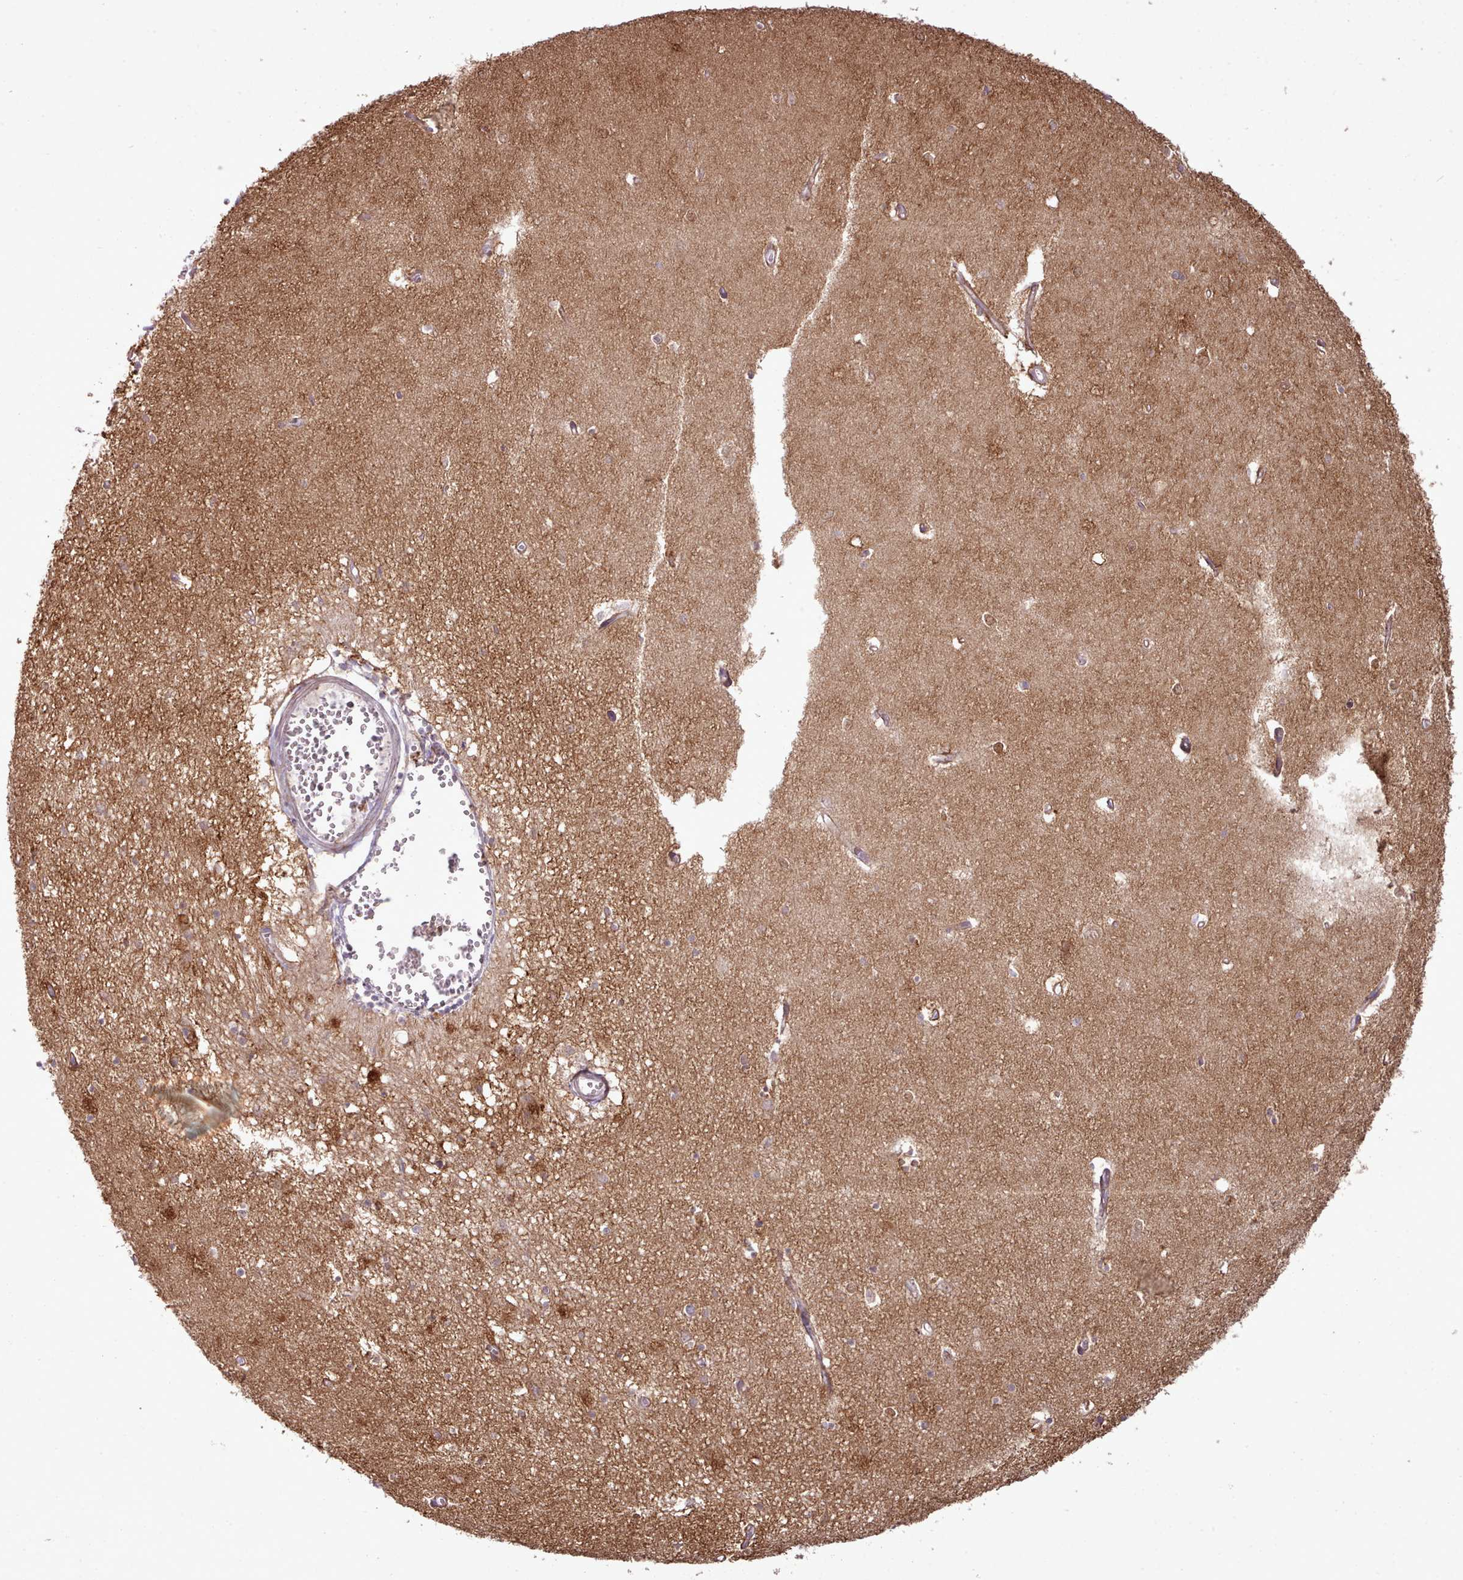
{"staining": {"intensity": "negative", "quantity": "none", "location": "none"}, "tissue": "hippocampus", "cell_type": "Glial cells", "image_type": "normal", "snomed": [{"axis": "morphology", "description": "Normal tissue, NOS"}, {"axis": "topography", "description": "Hippocampus"}], "caption": "Immunohistochemistry image of benign human hippocampus stained for a protein (brown), which demonstrates no positivity in glial cells. Brightfield microscopy of IHC stained with DAB (brown) and hematoxylin (blue), captured at high magnification.", "gene": "PPP3R1", "patient": {"sex": "female", "age": 64}}